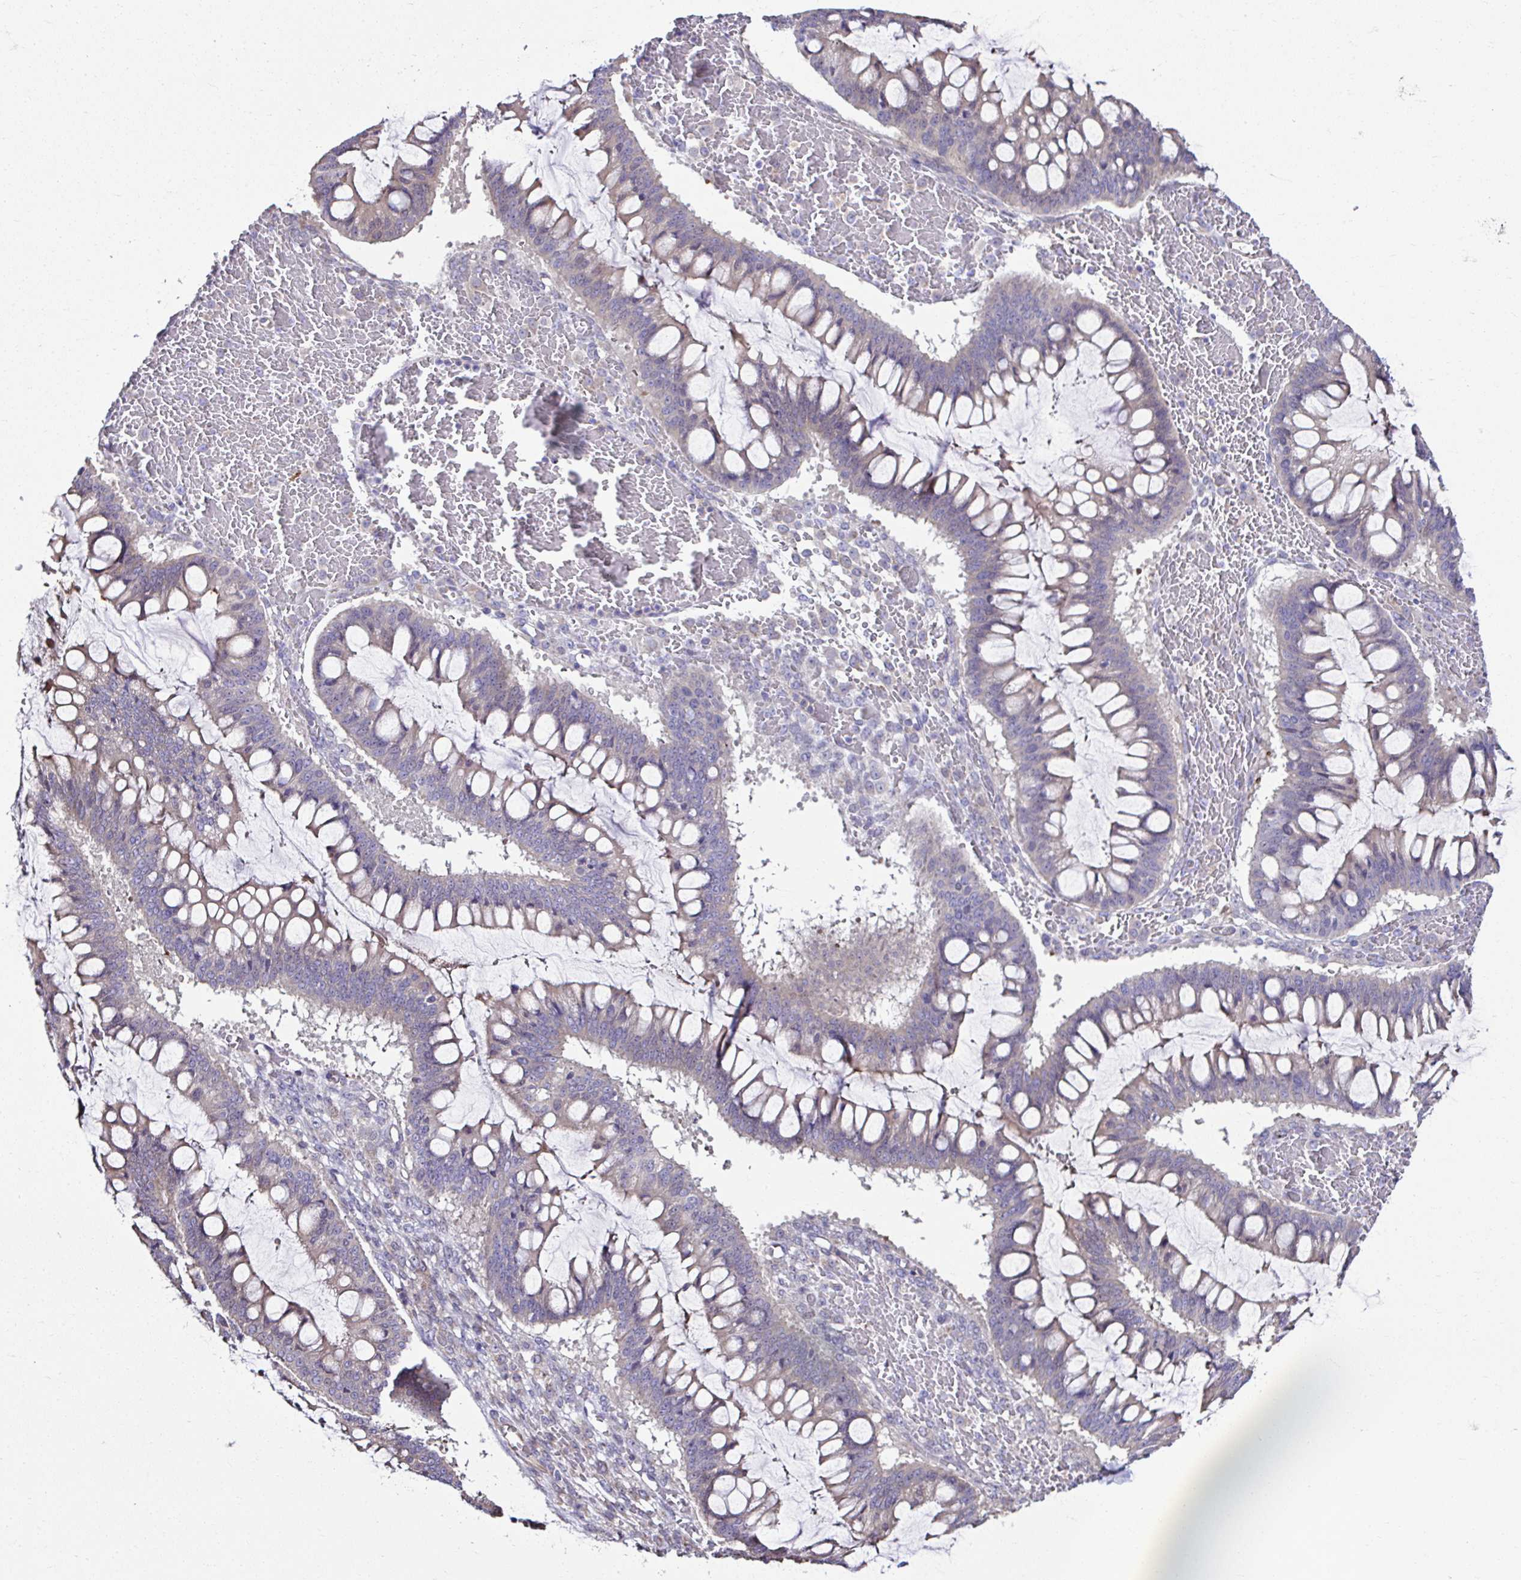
{"staining": {"intensity": "negative", "quantity": "none", "location": "none"}, "tissue": "ovarian cancer", "cell_type": "Tumor cells", "image_type": "cancer", "snomed": [{"axis": "morphology", "description": "Cystadenocarcinoma, mucinous, NOS"}, {"axis": "topography", "description": "Ovary"}], "caption": "Immunohistochemistry (IHC) histopathology image of ovarian mucinous cystadenocarcinoma stained for a protein (brown), which reveals no positivity in tumor cells. Nuclei are stained in blue.", "gene": "CCDC85C", "patient": {"sex": "female", "age": 73}}